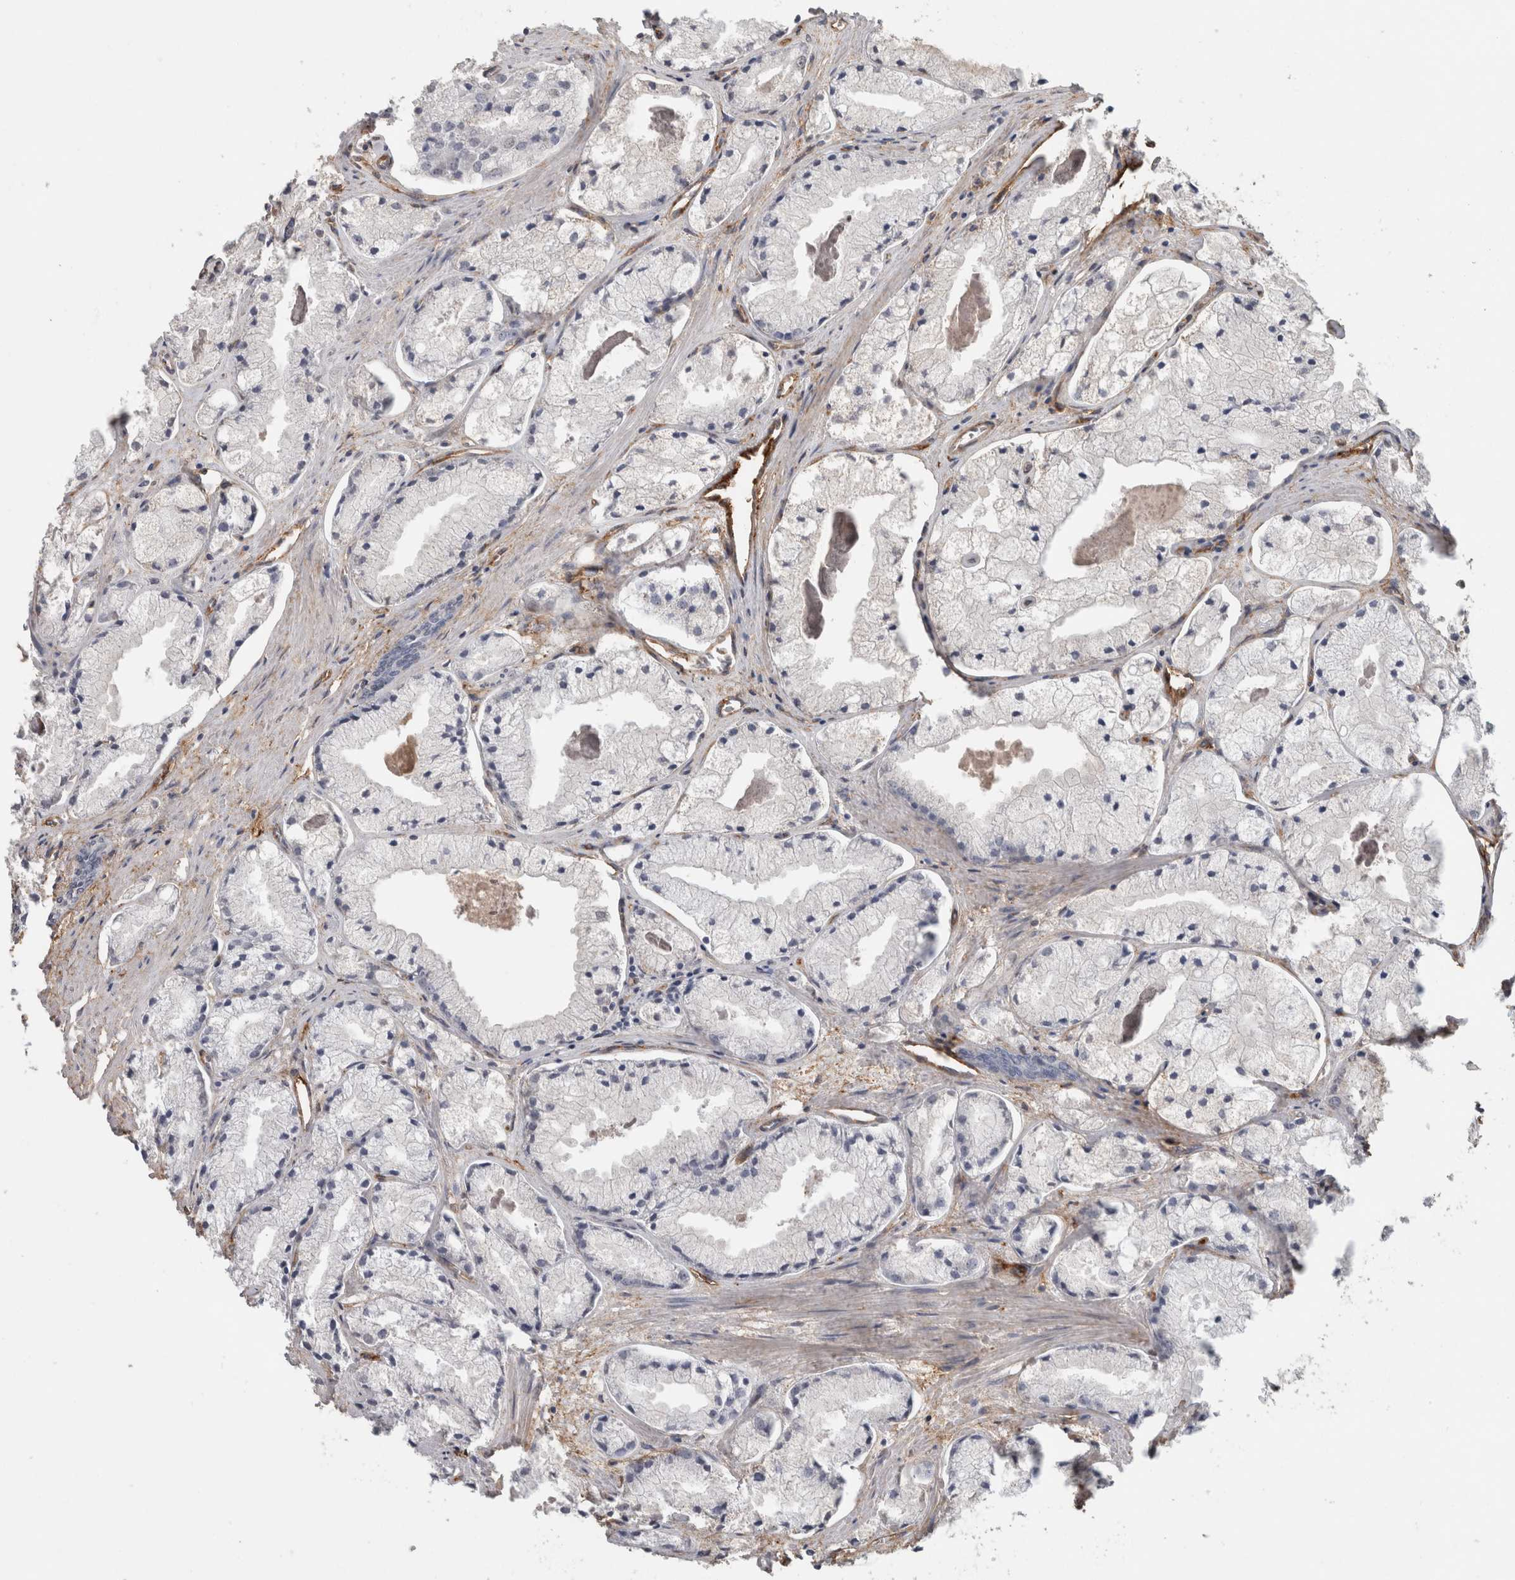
{"staining": {"intensity": "negative", "quantity": "none", "location": "none"}, "tissue": "prostate cancer", "cell_type": "Tumor cells", "image_type": "cancer", "snomed": [{"axis": "morphology", "description": "Adenocarcinoma, High grade"}, {"axis": "topography", "description": "Prostate"}], "caption": "The immunohistochemistry (IHC) histopathology image has no significant staining in tumor cells of prostate cancer (adenocarcinoma (high-grade)) tissue.", "gene": "RECK", "patient": {"sex": "male", "age": 50}}